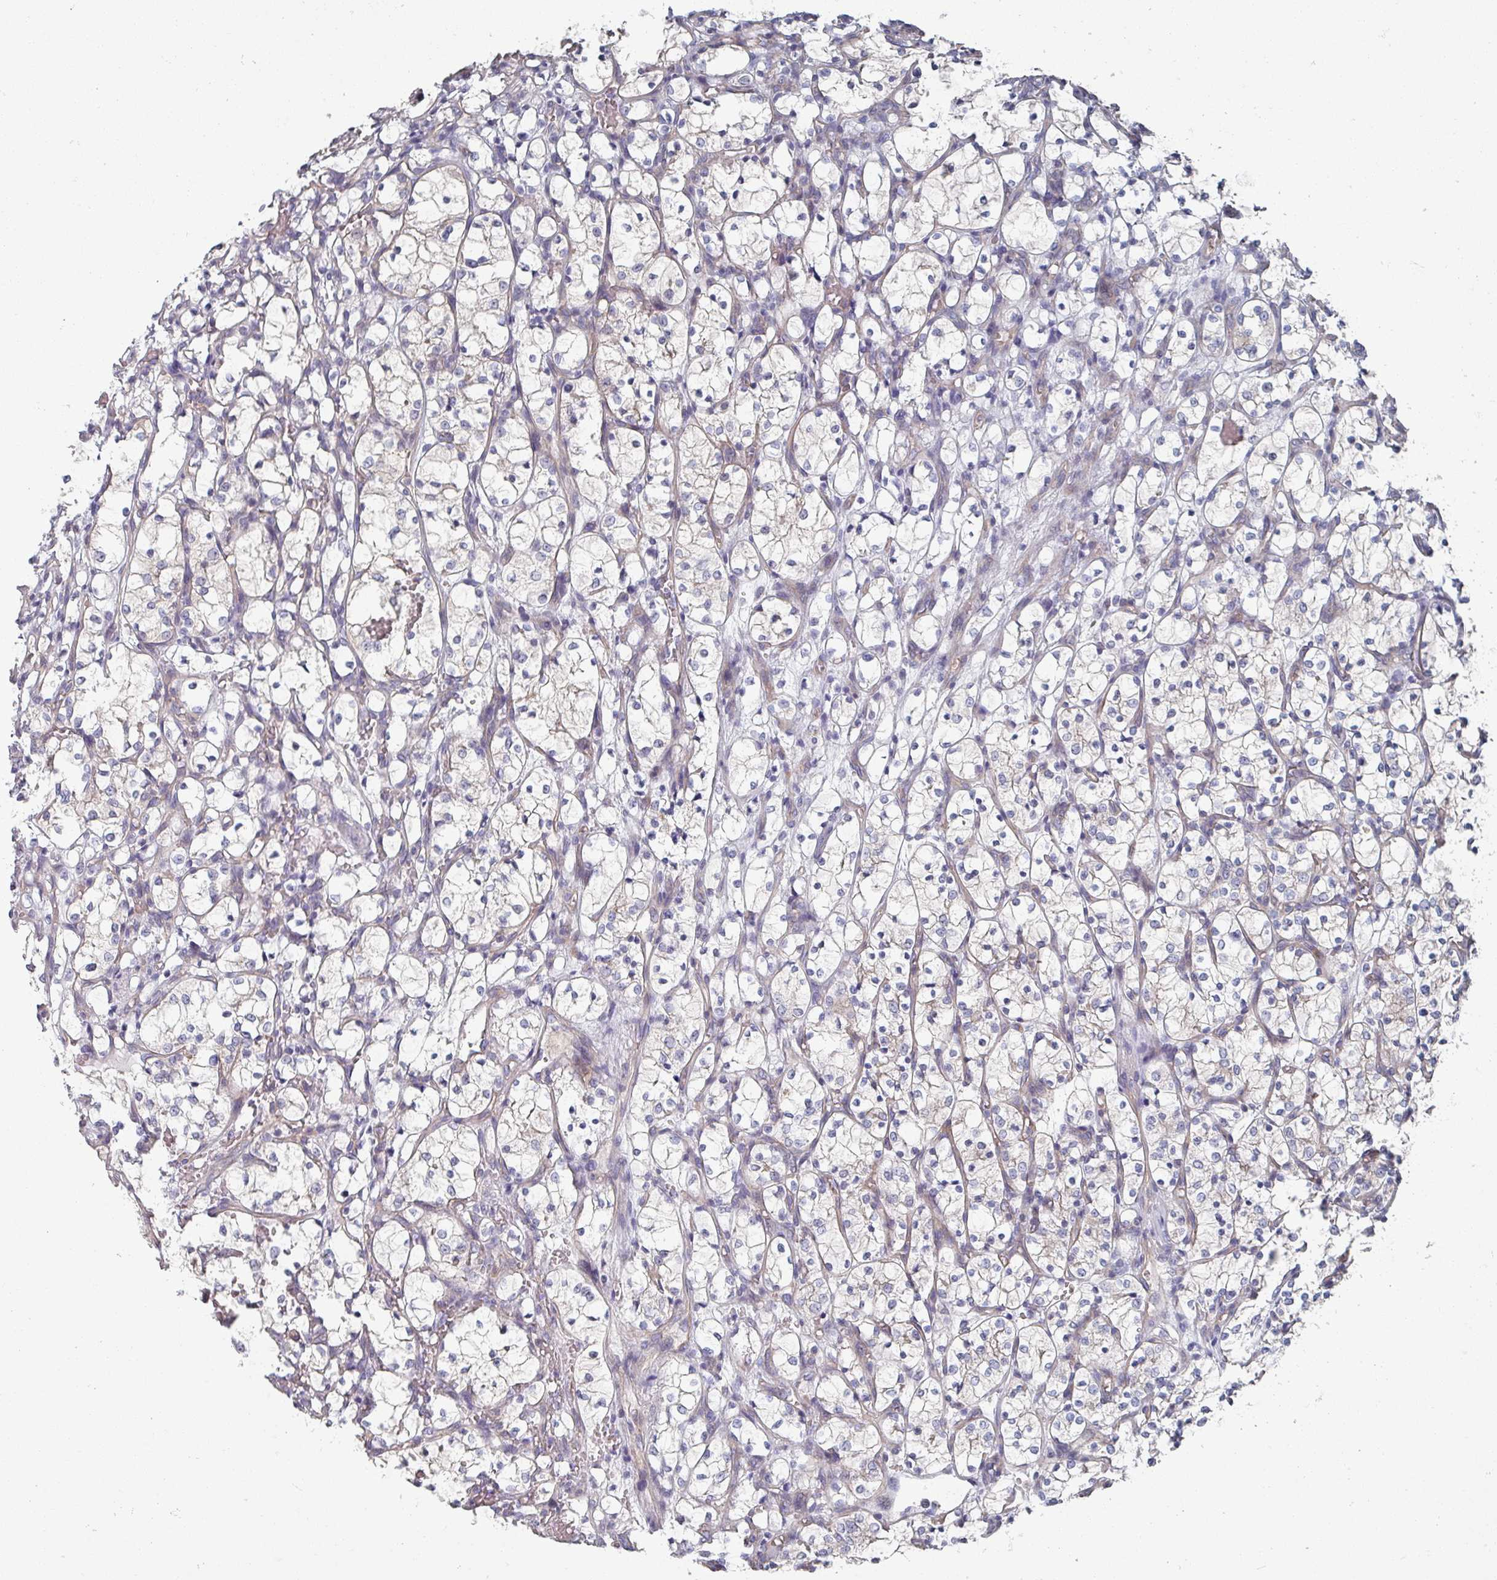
{"staining": {"intensity": "negative", "quantity": "none", "location": "none"}, "tissue": "renal cancer", "cell_type": "Tumor cells", "image_type": "cancer", "snomed": [{"axis": "morphology", "description": "Adenocarcinoma, NOS"}, {"axis": "topography", "description": "Kidney"}], "caption": "Immunohistochemical staining of renal cancer shows no significant positivity in tumor cells. (Stains: DAB (3,3'-diaminobenzidine) immunohistochemistry with hematoxylin counter stain, Microscopy: brightfield microscopy at high magnification).", "gene": "EFL1", "patient": {"sex": "female", "age": 69}}